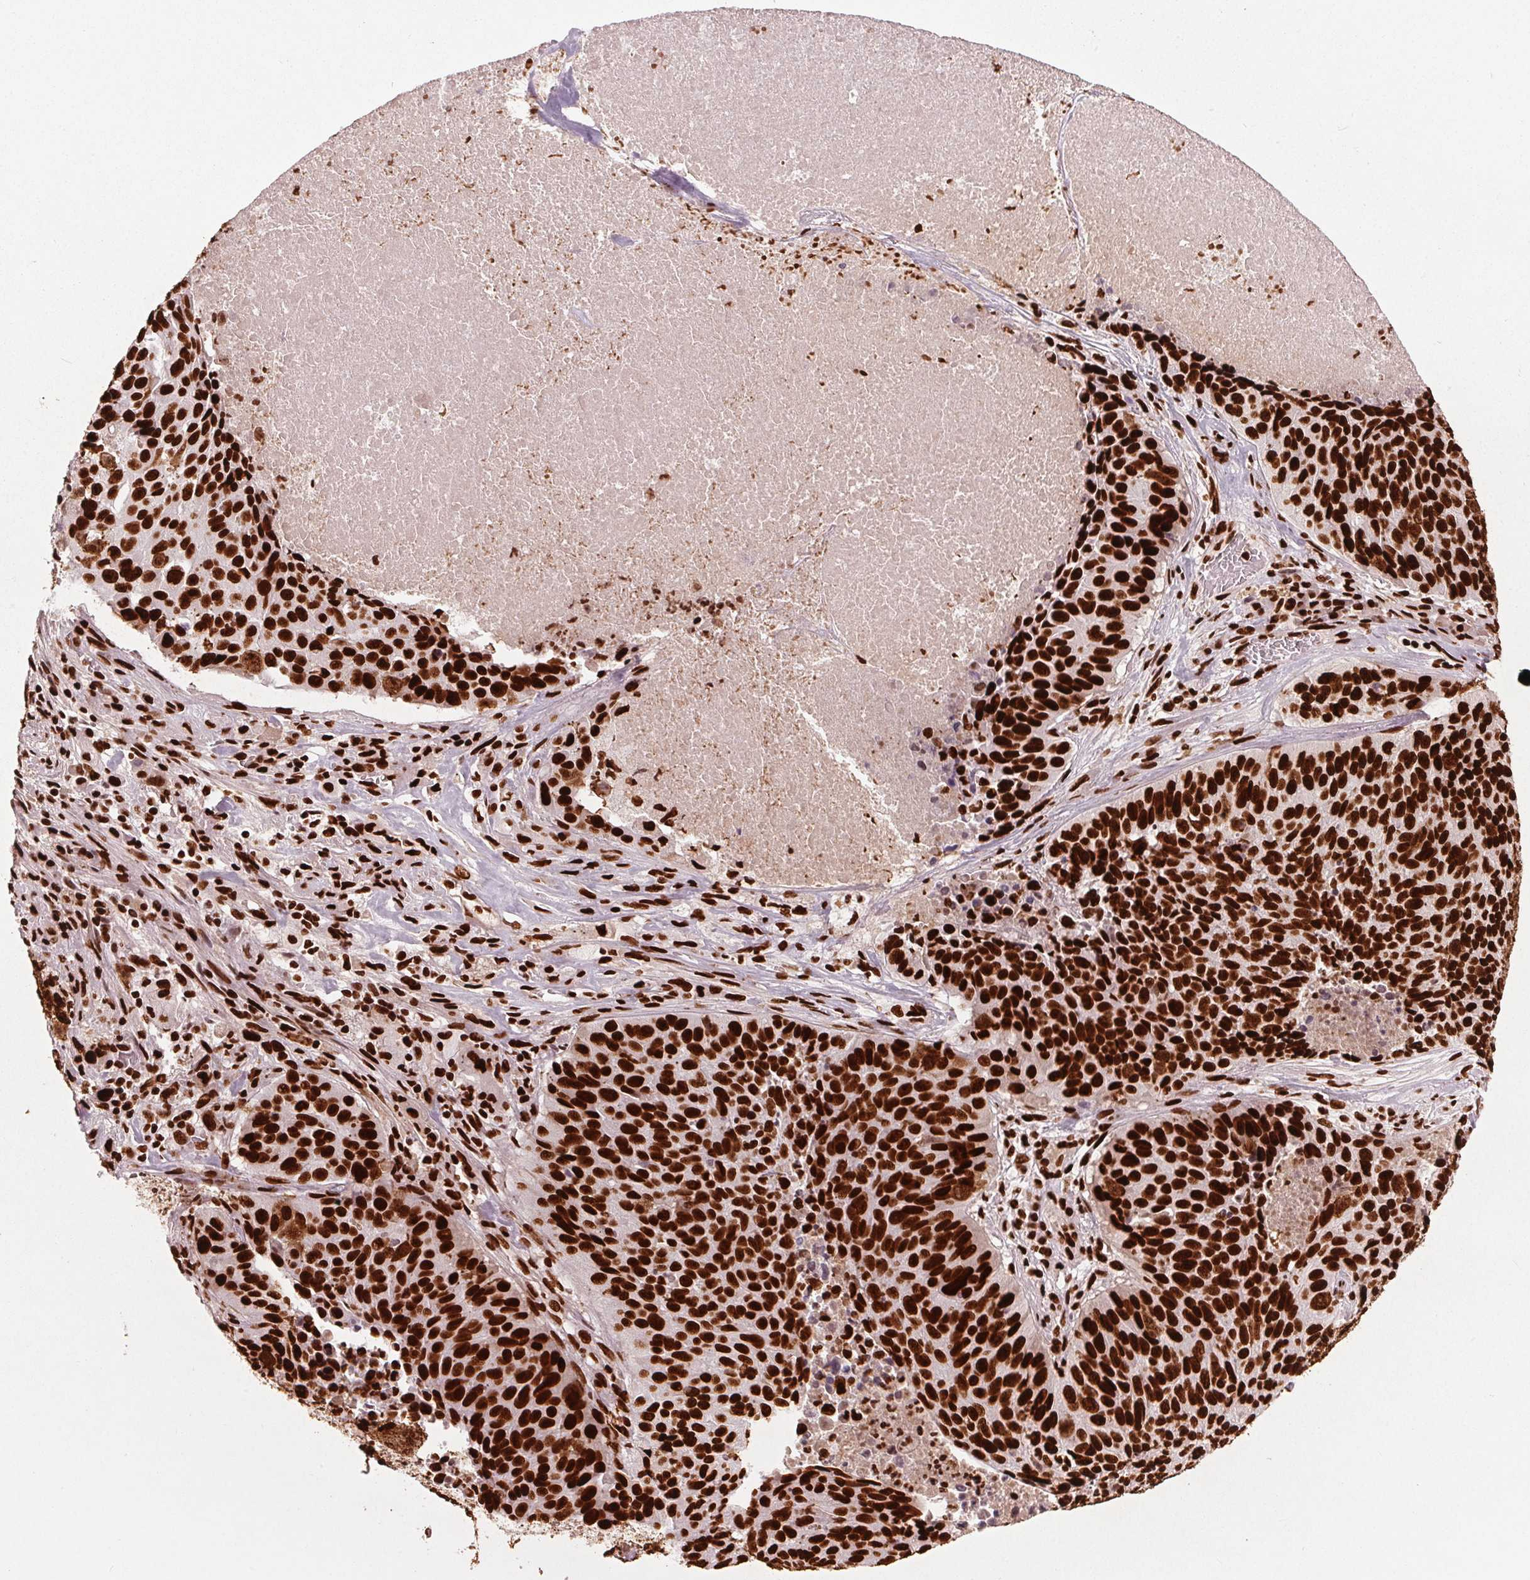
{"staining": {"intensity": "strong", "quantity": ">75%", "location": "nuclear"}, "tissue": "lung cancer", "cell_type": "Tumor cells", "image_type": "cancer", "snomed": [{"axis": "morphology", "description": "Normal tissue, NOS"}, {"axis": "morphology", "description": "Squamous cell carcinoma, NOS"}, {"axis": "topography", "description": "Bronchus"}, {"axis": "topography", "description": "Lung"}], "caption": "This is an image of immunohistochemistry (IHC) staining of squamous cell carcinoma (lung), which shows strong staining in the nuclear of tumor cells.", "gene": "BRD4", "patient": {"sex": "male", "age": 64}}